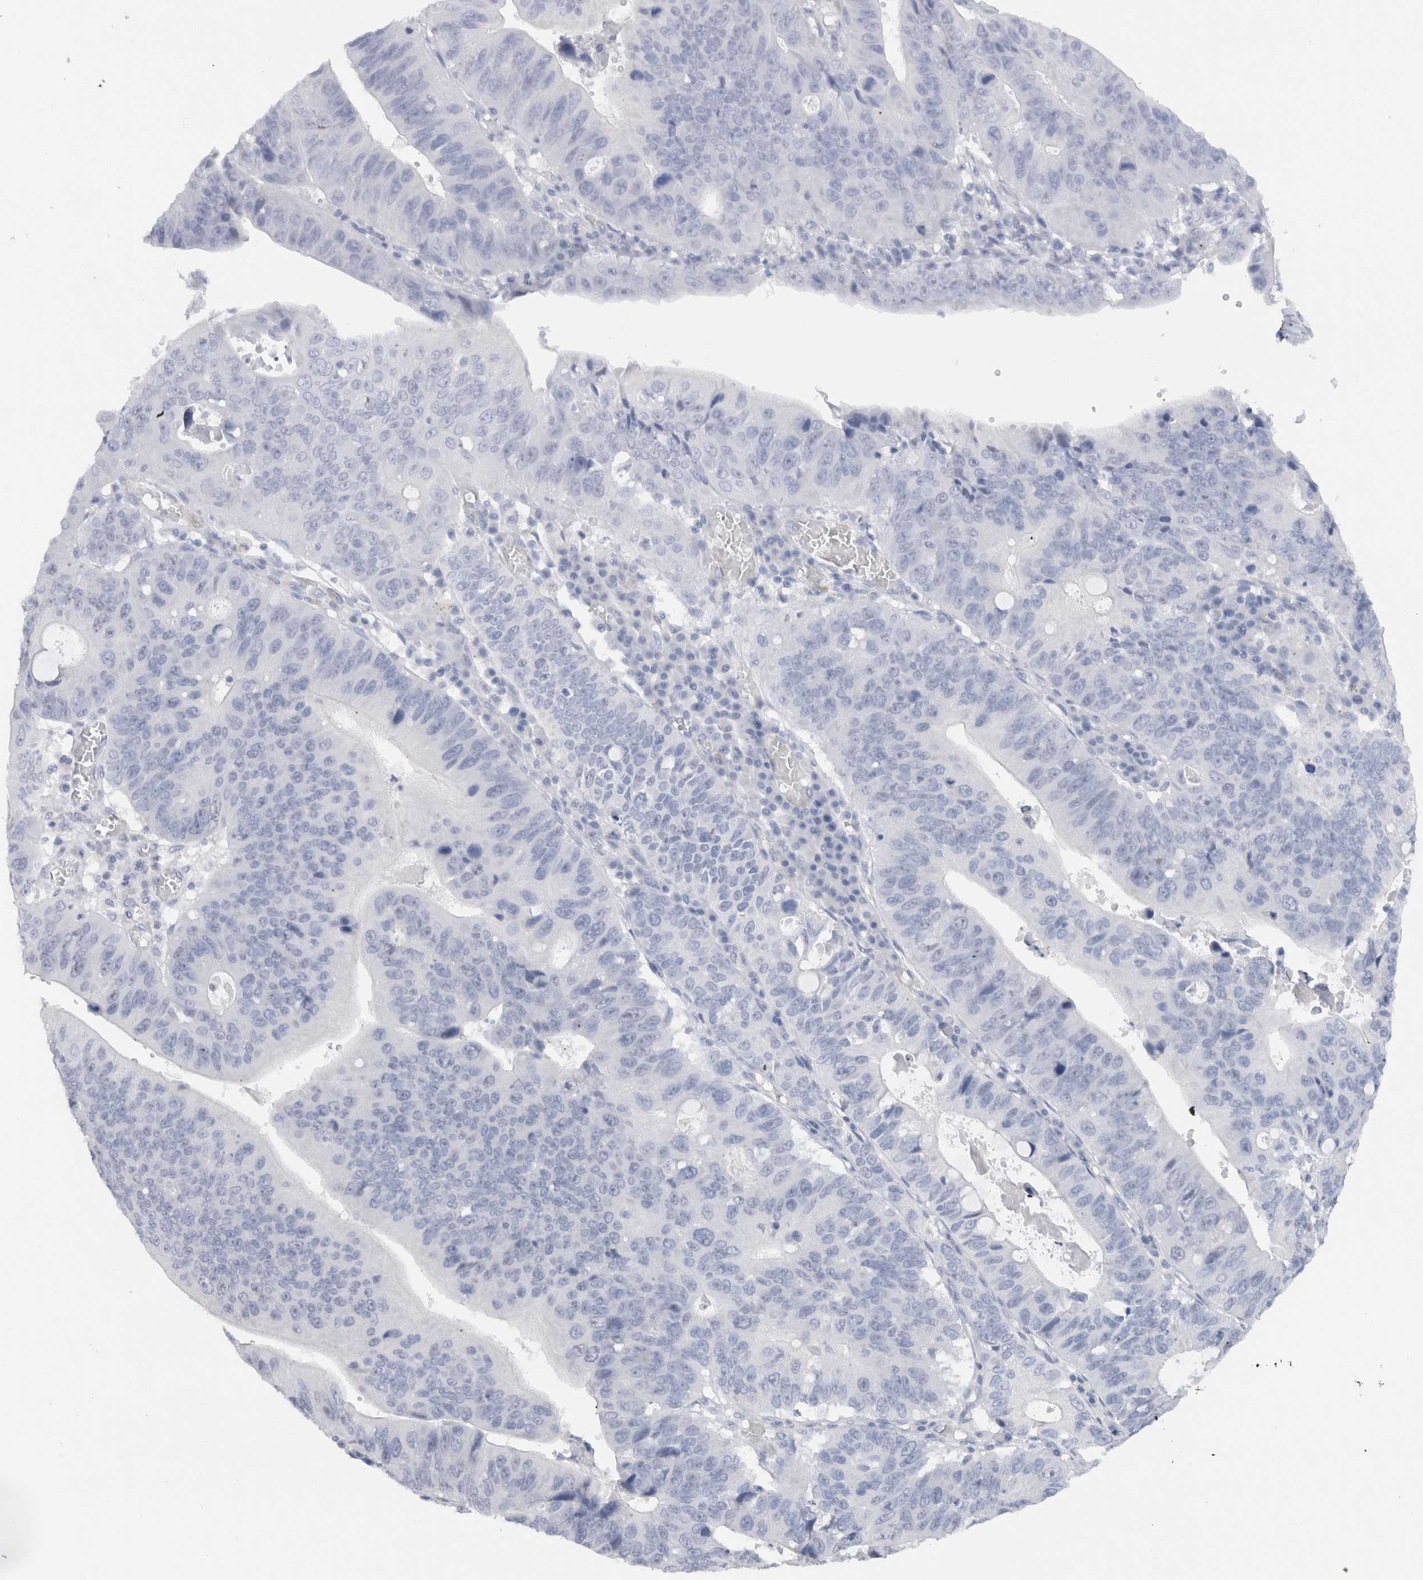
{"staining": {"intensity": "negative", "quantity": "none", "location": "none"}, "tissue": "stomach cancer", "cell_type": "Tumor cells", "image_type": "cancer", "snomed": [{"axis": "morphology", "description": "Adenocarcinoma, NOS"}, {"axis": "topography", "description": "Stomach"}], "caption": "Immunohistochemistry micrograph of human stomach adenocarcinoma stained for a protein (brown), which shows no expression in tumor cells.", "gene": "C9orf50", "patient": {"sex": "male", "age": 59}}